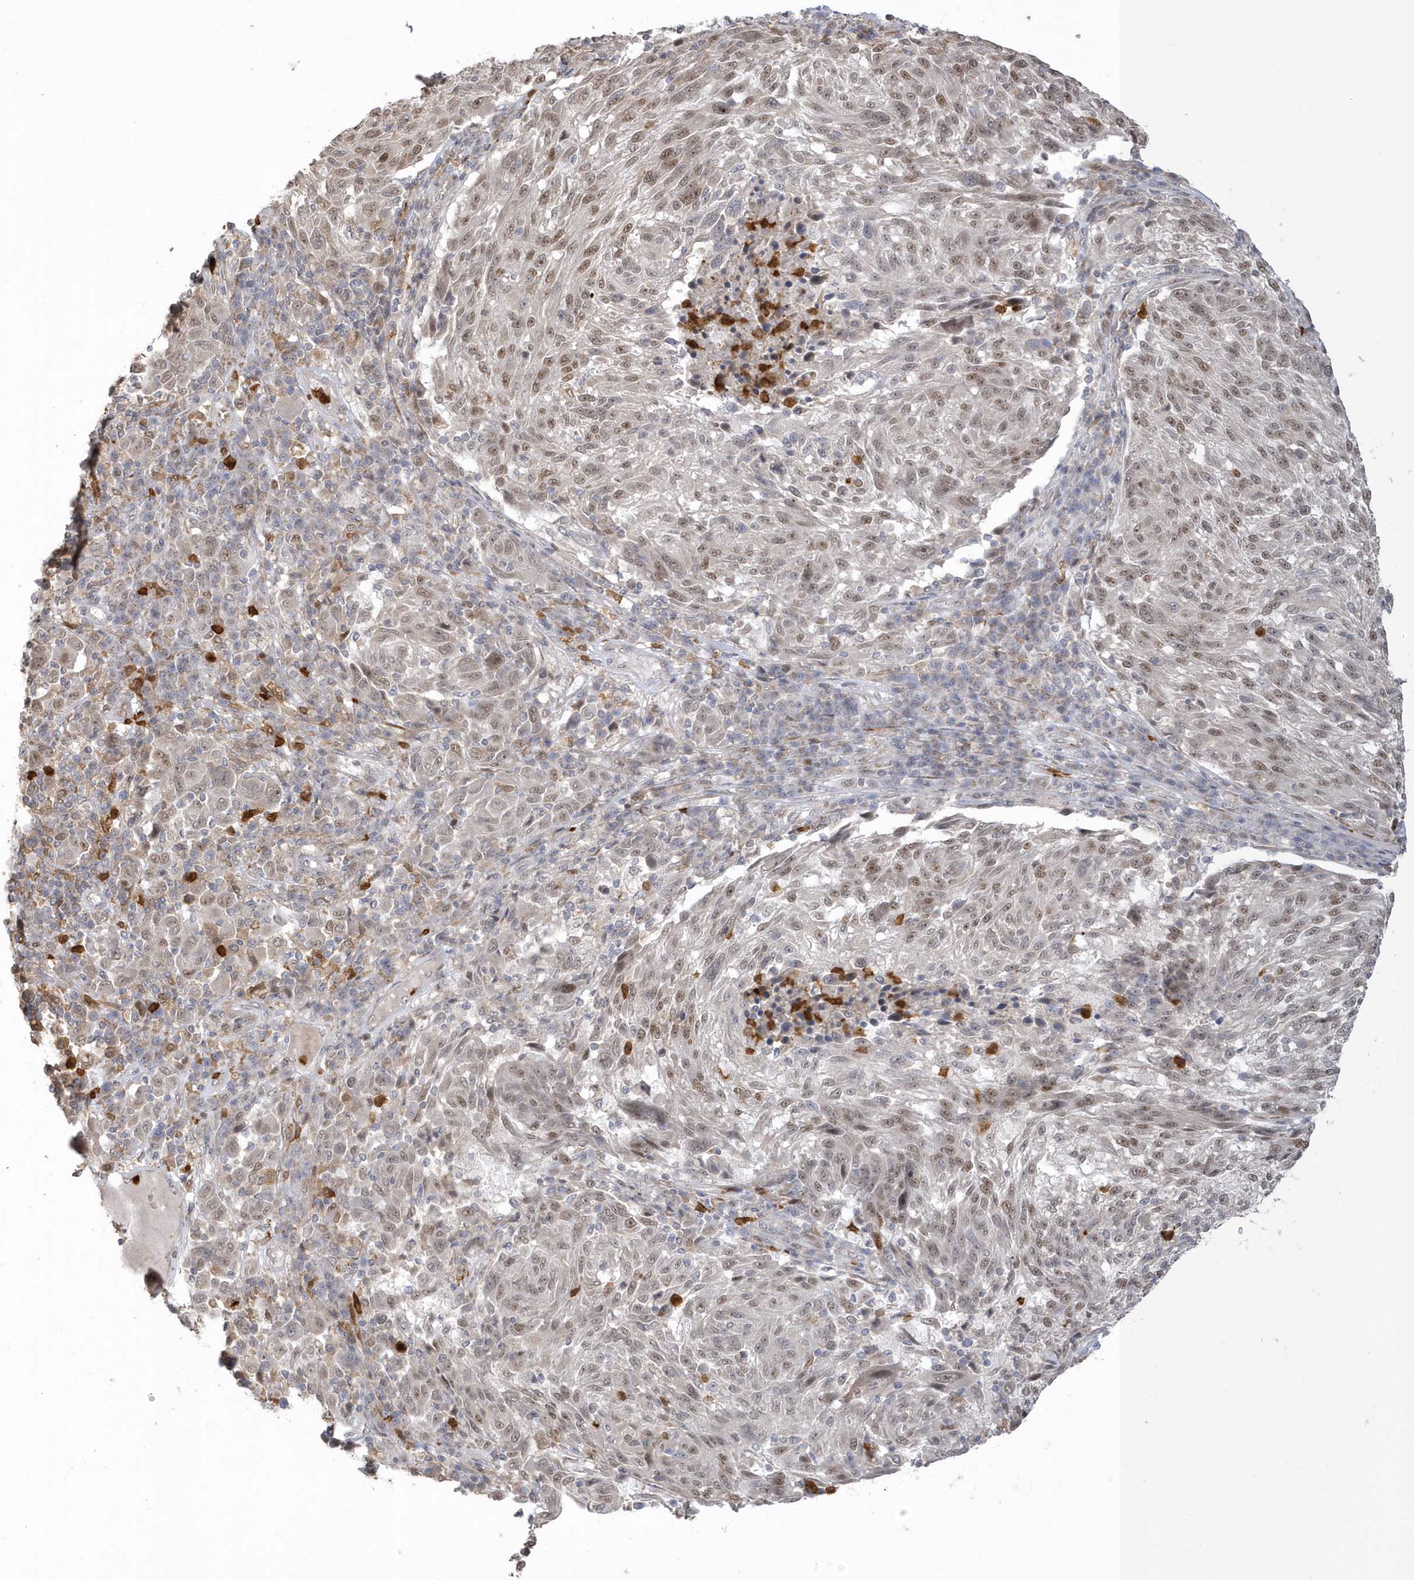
{"staining": {"intensity": "weak", "quantity": "25%-75%", "location": "nuclear"}, "tissue": "melanoma", "cell_type": "Tumor cells", "image_type": "cancer", "snomed": [{"axis": "morphology", "description": "Malignant melanoma, NOS"}, {"axis": "topography", "description": "Skin"}], "caption": "There is low levels of weak nuclear expression in tumor cells of malignant melanoma, as demonstrated by immunohistochemical staining (brown color).", "gene": "NAF1", "patient": {"sex": "male", "age": 53}}